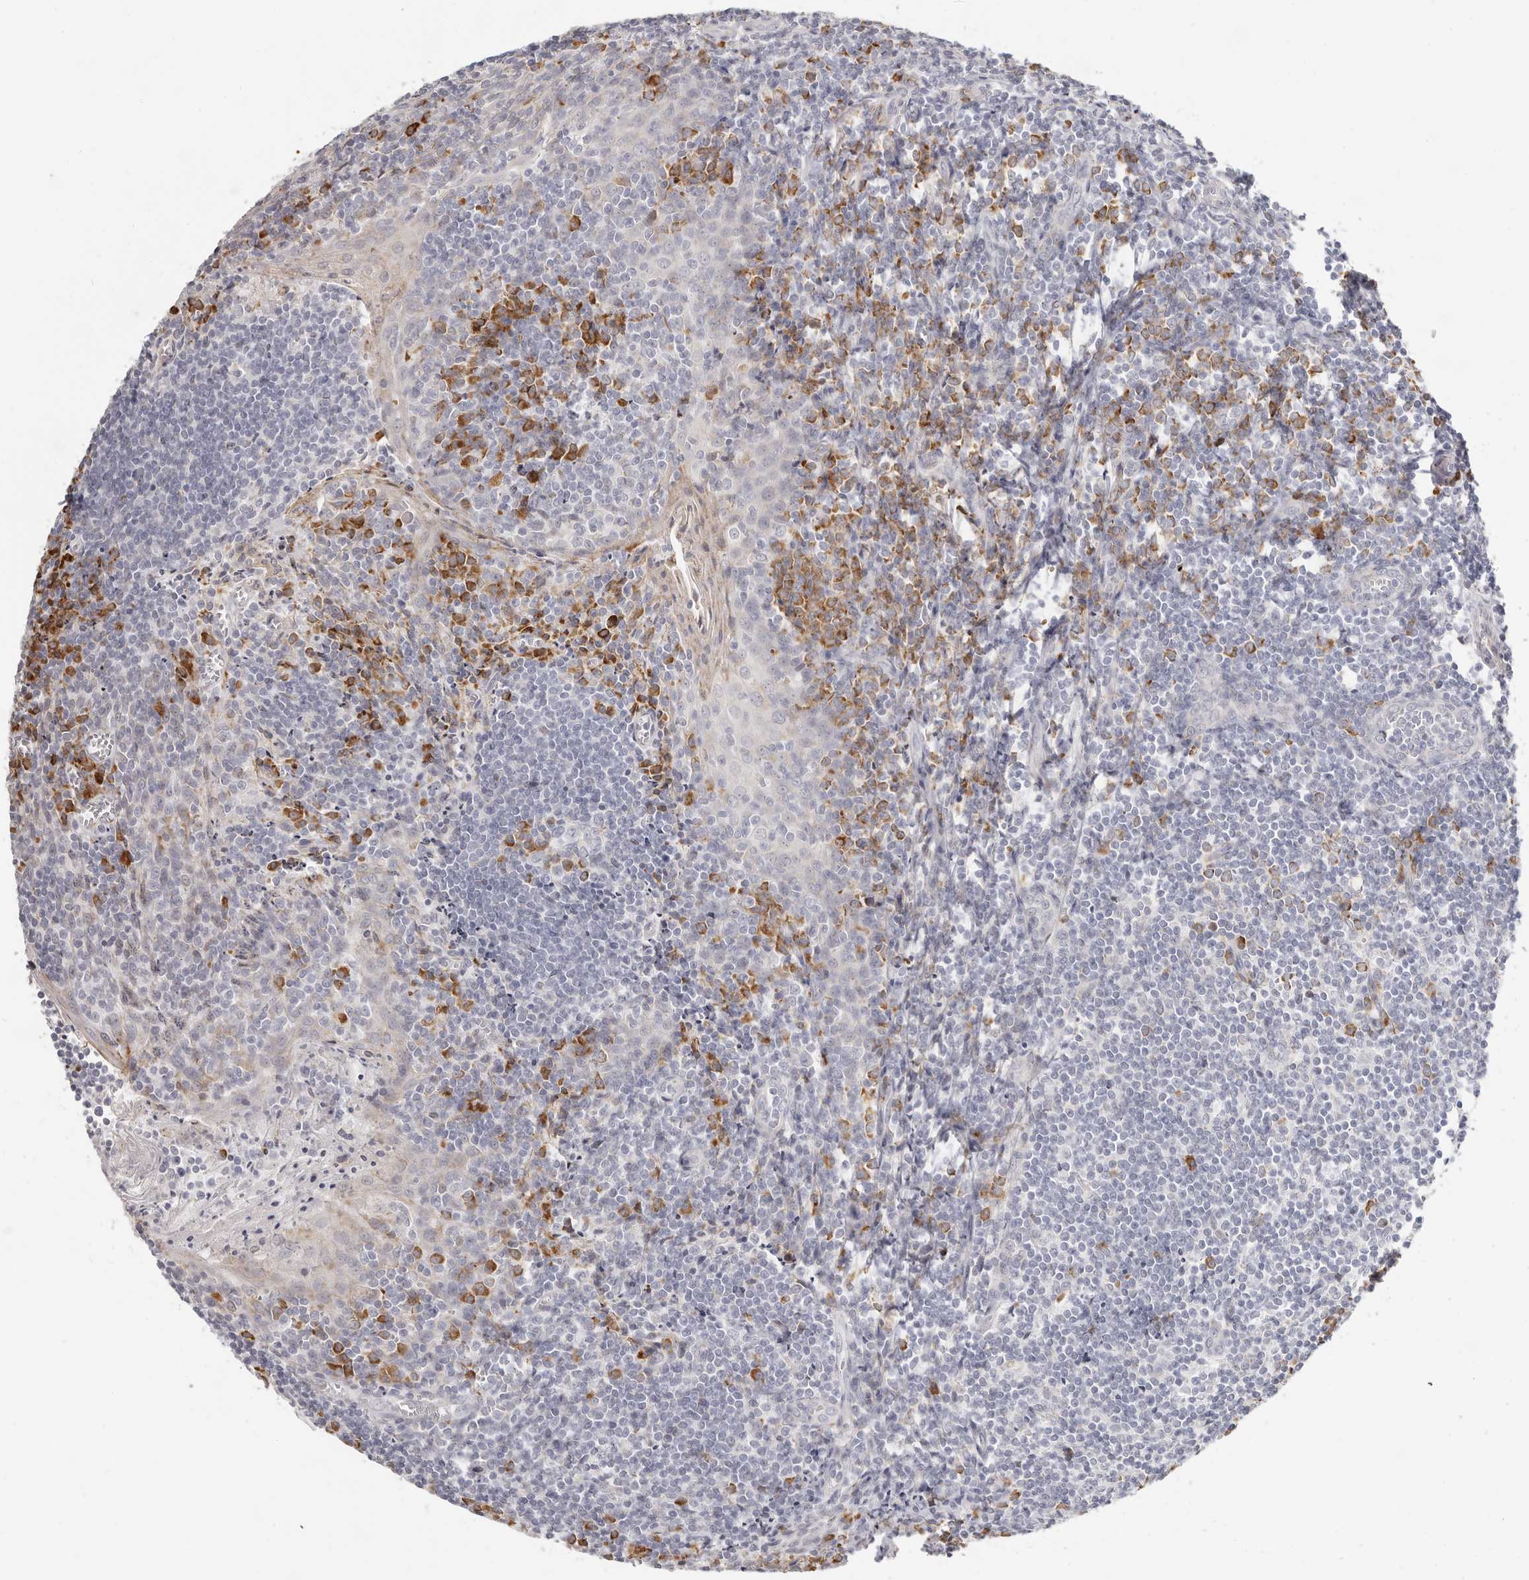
{"staining": {"intensity": "negative", "quantity": "none", "location": "none"}, "tissue": "tonsil", "cell_type": "Germinal center cells", "image_type": "normal", "snomed": [{"axis": "morphology", "description": "Normal tissue, NOS"}, {"axis": "topography", "description": "Tonsil"}], "caption": "IHC photomicrograph of benign tonsil stained for a protein (brown), which displays no staining in germinal center cells.", "gene": "IL32", "patient": {"sex": "male", "age": 27}}